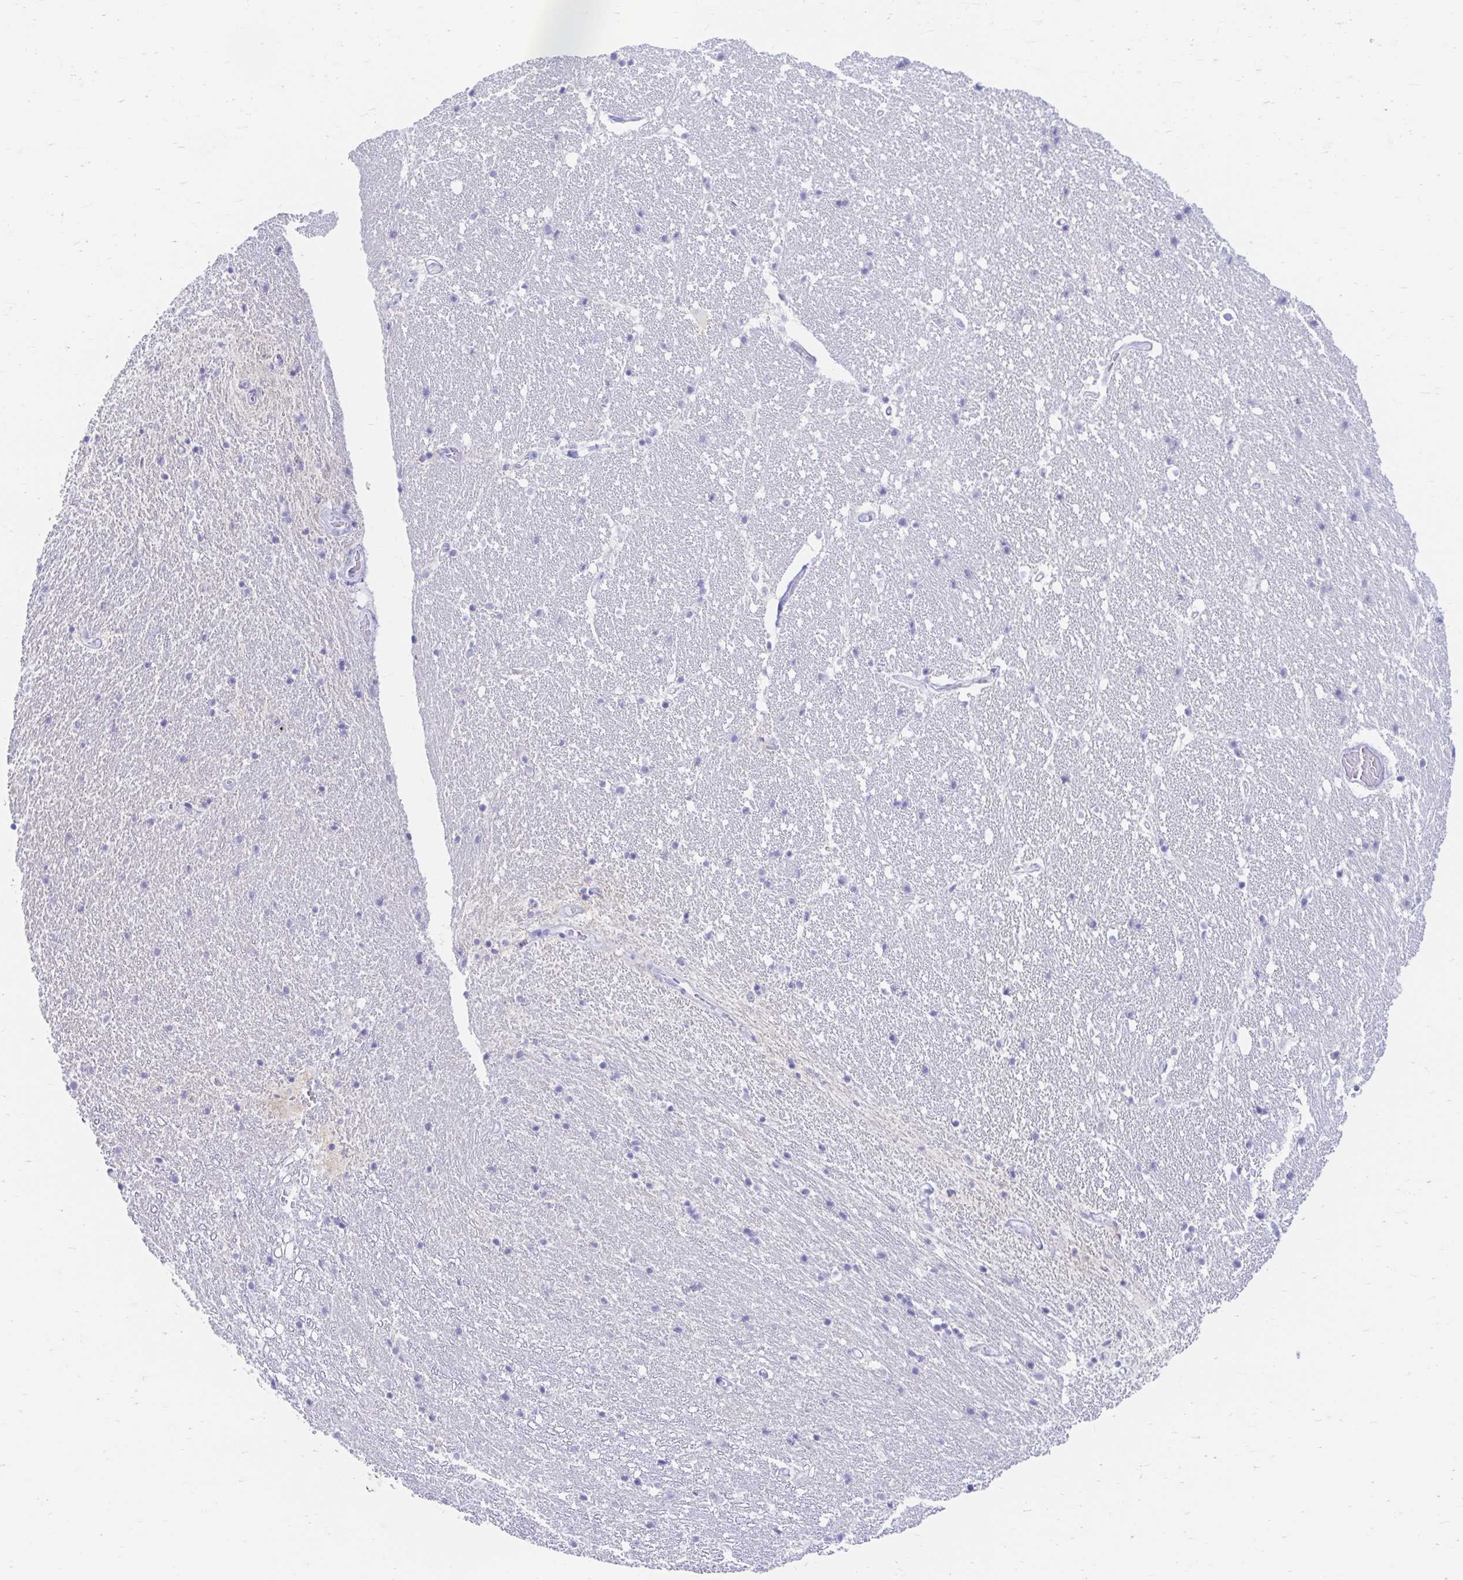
{"staining": {"intensity": "negative", "quantity": "none", "location": "none"}, "tissue": "hippocampus", "cell_type": "Glial cells", "image_type": "normal", "snomed": [{"axis": "morphology", "description": "Normal tissue, NOS"}, {"axis": "topography", "description": "Hippocampus"}], "caption": "DAB (3,3'-diaminobenzidine) immunohistochemical staining of unremarkable hippocampus reveals no significant expression in glial cells.", "gene": "ERICH6", "patient": {"sex": "male", "age": 63}}